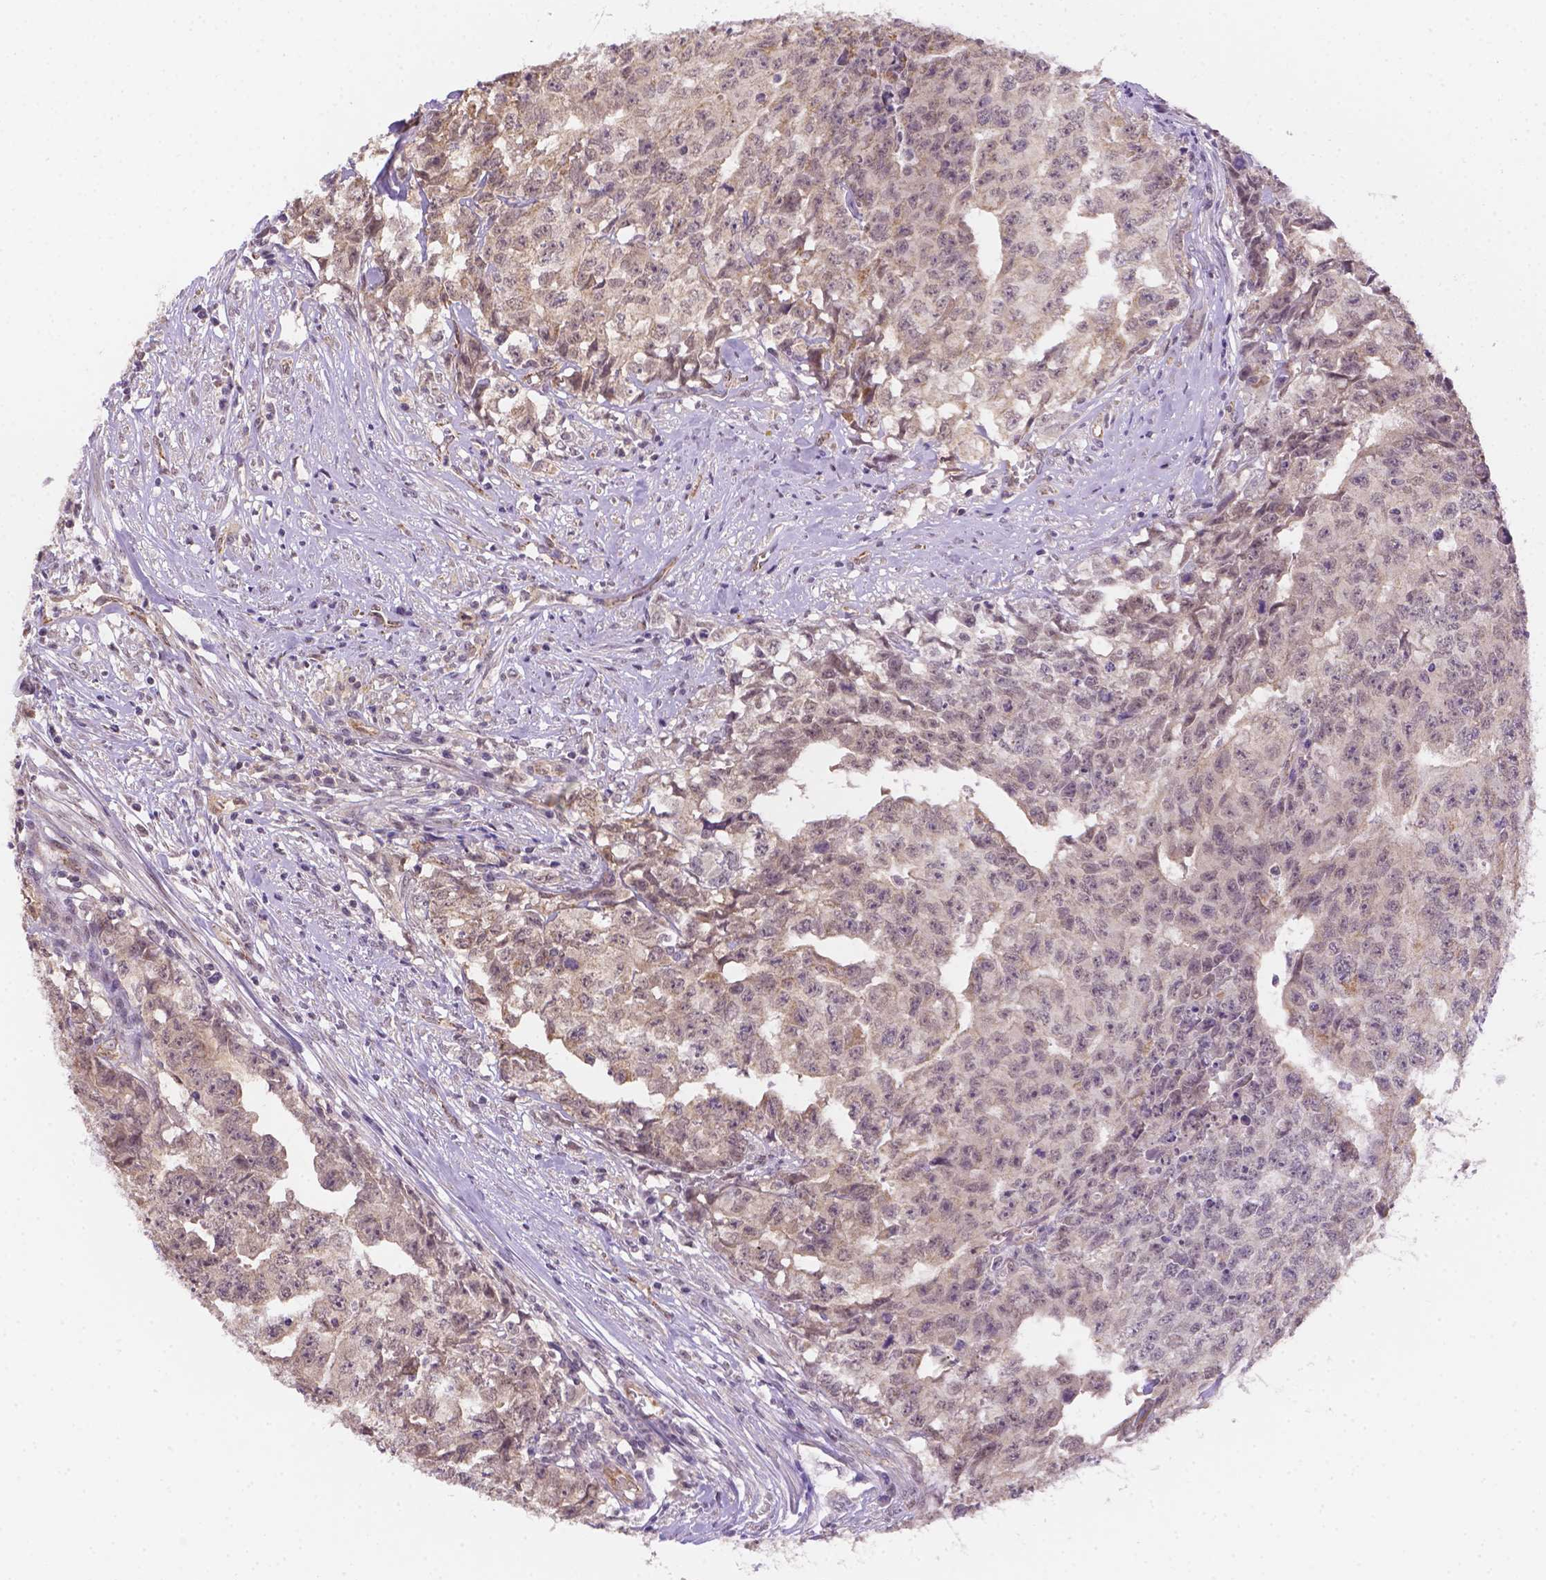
{"staining": {"intensity": "moderate", "quantity": "<25%", "location": "cytoplasmic/membranous"}, "tissue": "testis cancer", "cell_type": "Tumor cells", "image_type": "cancer", "snomed": [{"axis": "morphology", "description": "Carcinoma, Embryonal, NOS"}, {"axis": "morphology", "description": "Teratoma, malignant, NOS"}, {"axis": "topography", "description": "Testis"}], "caption": "Moderate cytoplasmic/membranous expression for a protein is identified in approximately <25% of tumor cells of testis malignant teratoma using immunohistochemistry (IHC).", "gene": "NXPE2", "patient": {"sex": "male", "age": 24}}